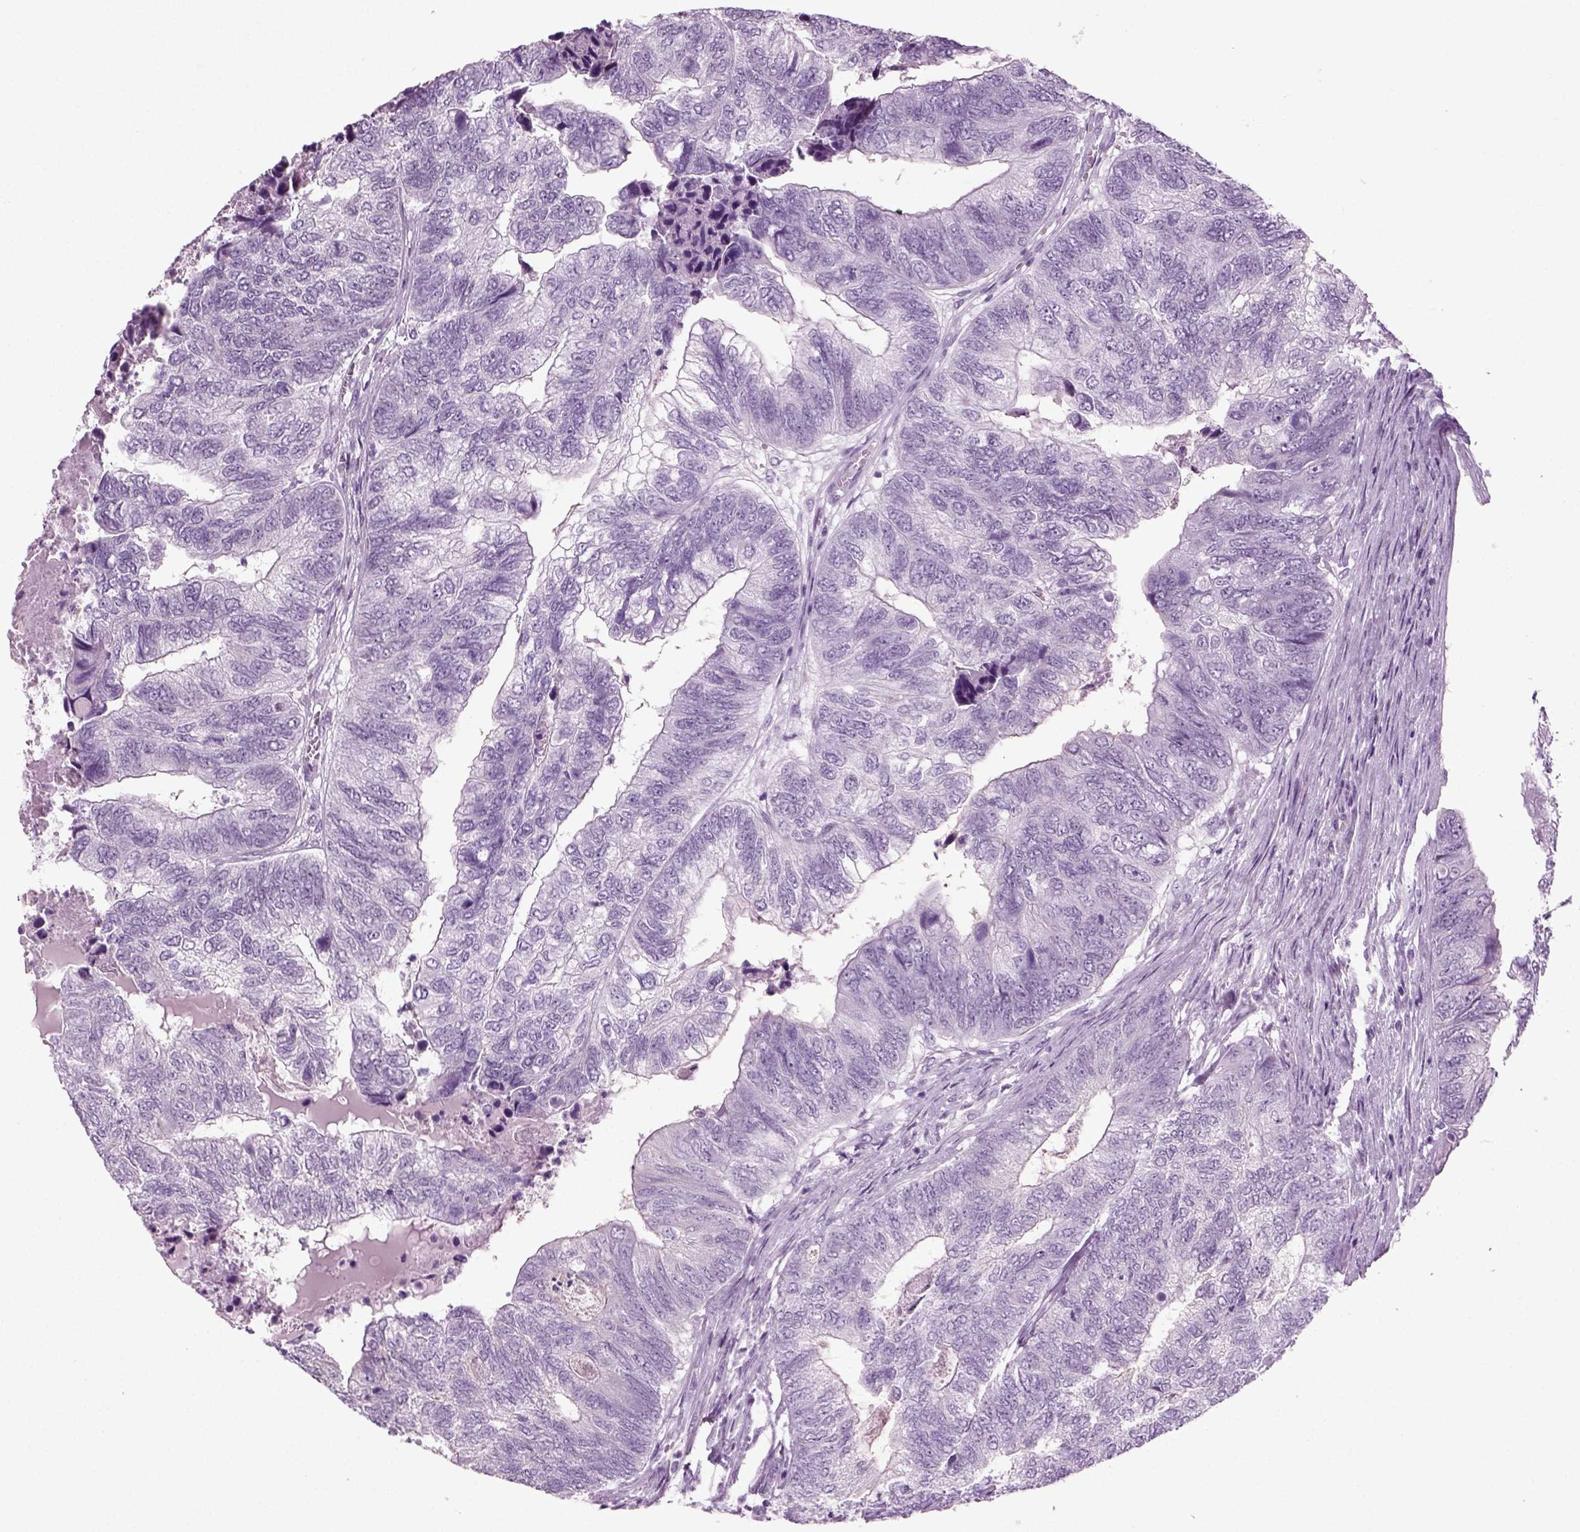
{"staining": {"intensity": "negative", "quantity": "none", "location": "none"}, "tissue": "colorectal cancer", "cell_type": "Tumor cells", "image_type": "cancer", "snomed": [{"axis": "morphology", "description": "Adenocarcinoma, NOS"}, {"axis": "topography", "description": "Colon"}], "caption": "IHC of human adenocarcinoma (colorectal) exhibits no staining in tumor cells.", "gene": "PRLH", "patient": {"sex": "female", "age": 67}}